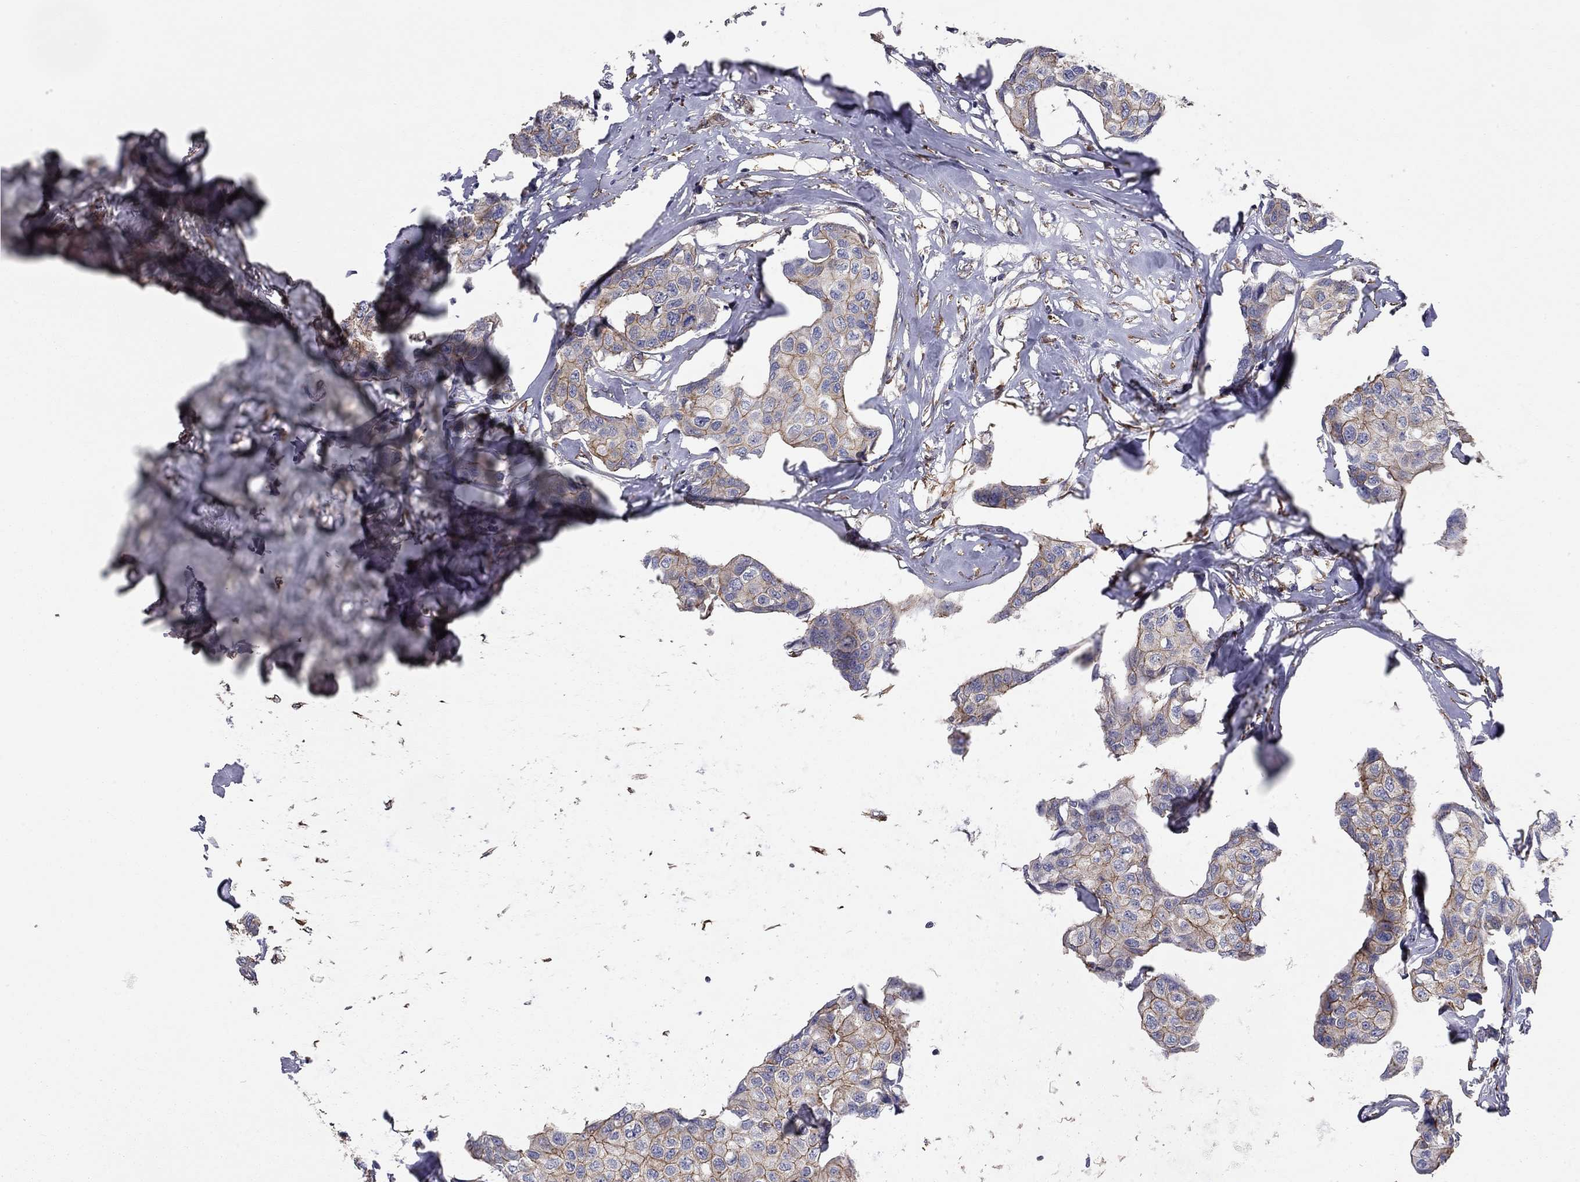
{"staining": {"intensity": "strong", "quantity": "25%-75%", "location": "cytoplasmic/membranous"}, "tissue": "breast cancer", "cell_type": "Tumor cells", "image_type": "cancer", "snomed": [{"axis": "morphology", "description": "Duct carcinoma"}, {"axis": "topography", "description": "Breast"}], "caption": "Strong cytoplasmic/membranous protein positivity is identified in approximately 25%-75% of tumor cells in invasive ductal carcinoma (breast).", "gene": "BICDL2", "patient": {"sex": "female", "age": 80}}